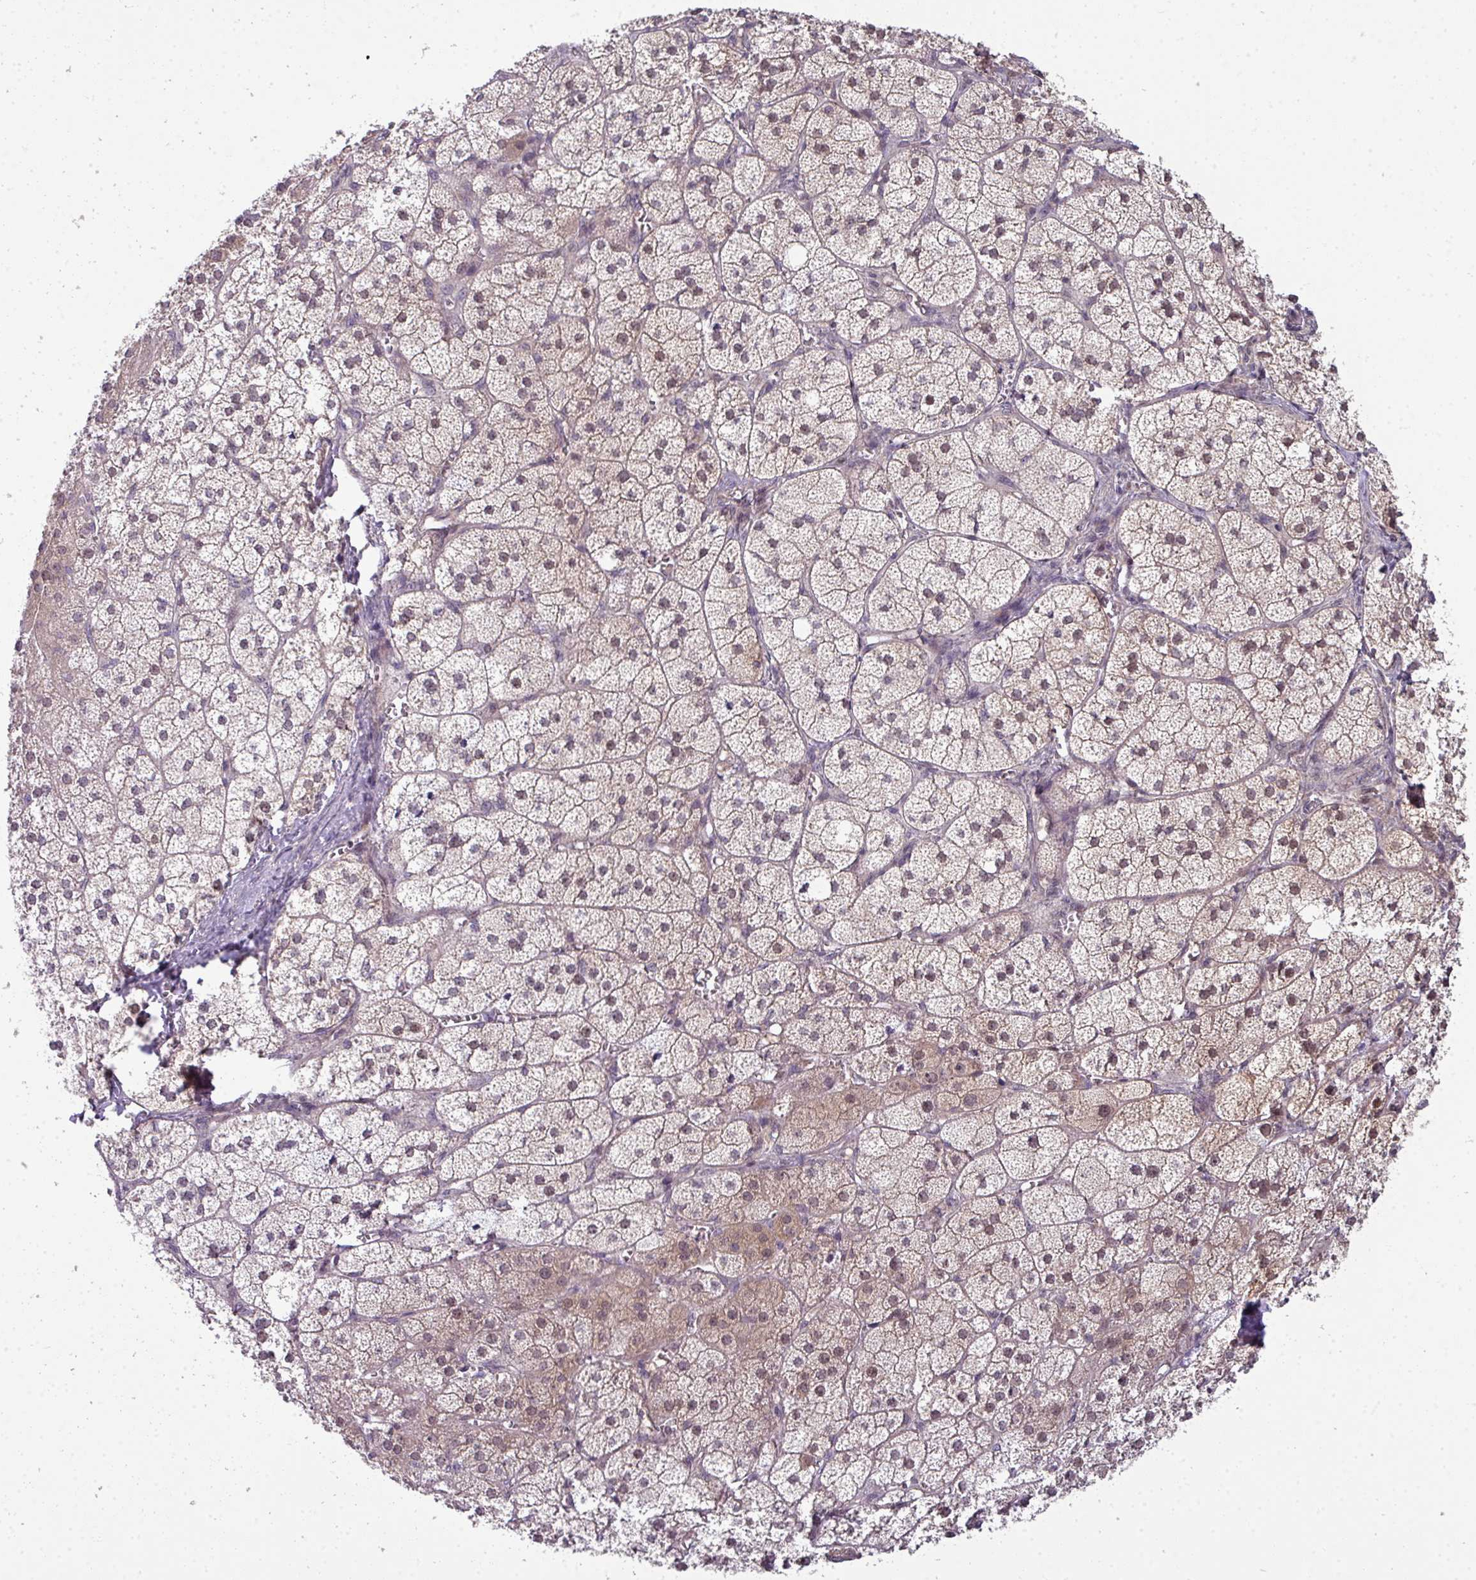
{"staining": {"intensity": "moderate", "quantity": ">75%", "location": "cytoplasmic/membranous,nuclear"}, "tissue": "adrenal gland", "cell_type": "Glandular cells", "image_type": "normal", "snomed": [{"axis": "morphology", "description": "Normal tissue, NOS"}, {"axis": "topography", "description": "Adrenal gland"}], "caption": "Adrenal gland stained with DAB (3,3'-diaminobenzidine) immunohistochemistry exhibits medium levels of moderate cytoplasmic/membranous,nuclear staining in about >75% of glandular cells.", "gene": "STAT5A", "patient": {"sex": "female", "age": 52}}